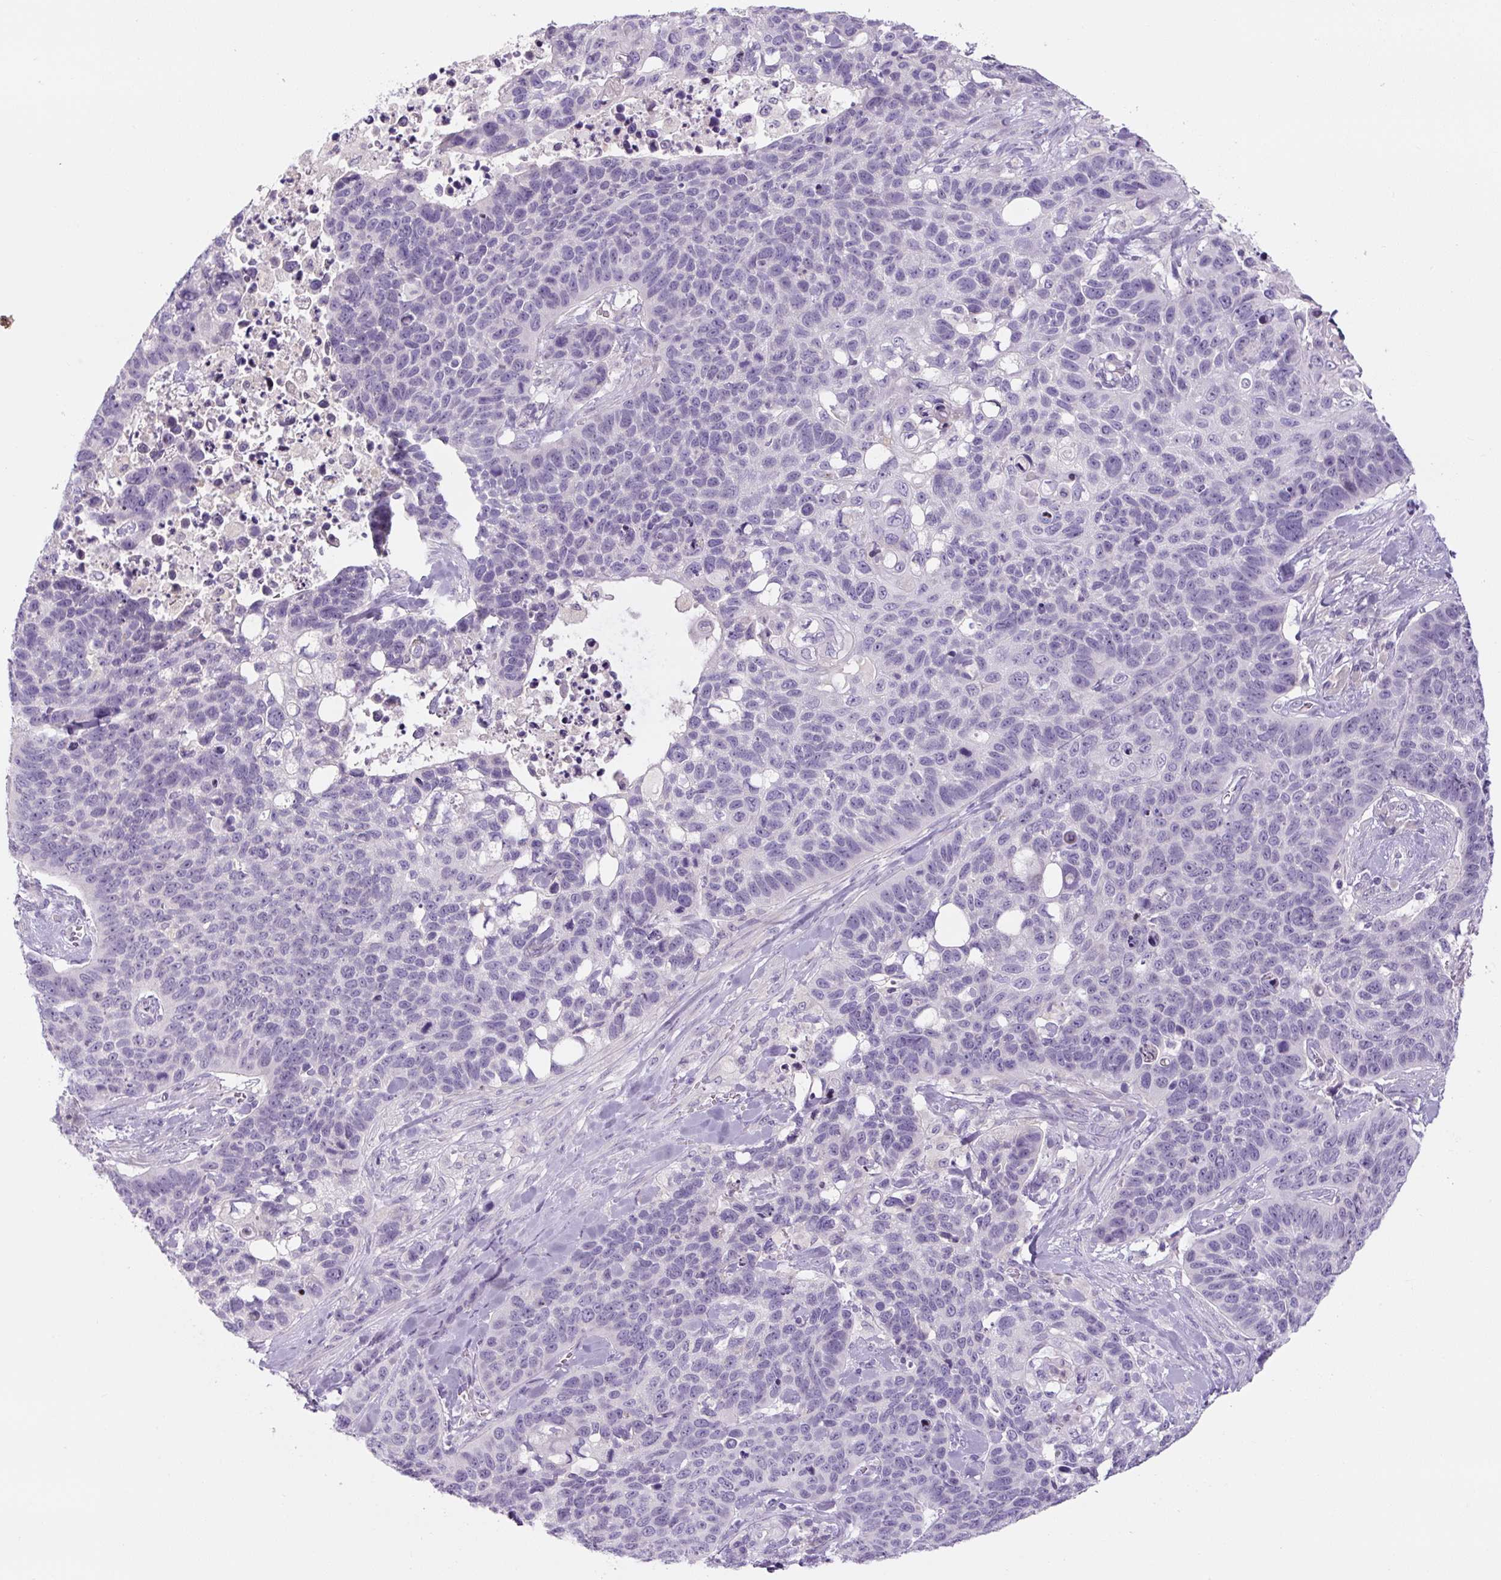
{"staining": {"intensity": "negative", "quantity": "none", "location": "none"}, "tissue": "lung cancer", "cell_type": "Tumor cells", "image_type": "cancer", "snomed": [{"axis": "morphology", "description": "Squamous cell carcinoma, NOS"}, {"axis": "topography", "description": "Lung"}], "caption": "IHC image of neoplastic tissue: human lung cancer (squamous cell carcinoma) stained with DAB (3,3'-diaminobenzidine) demonstrates no significant protein expression in tumor cells.", "gene": "YIF1B", "patient": {"sex": "male", "age": 62}}